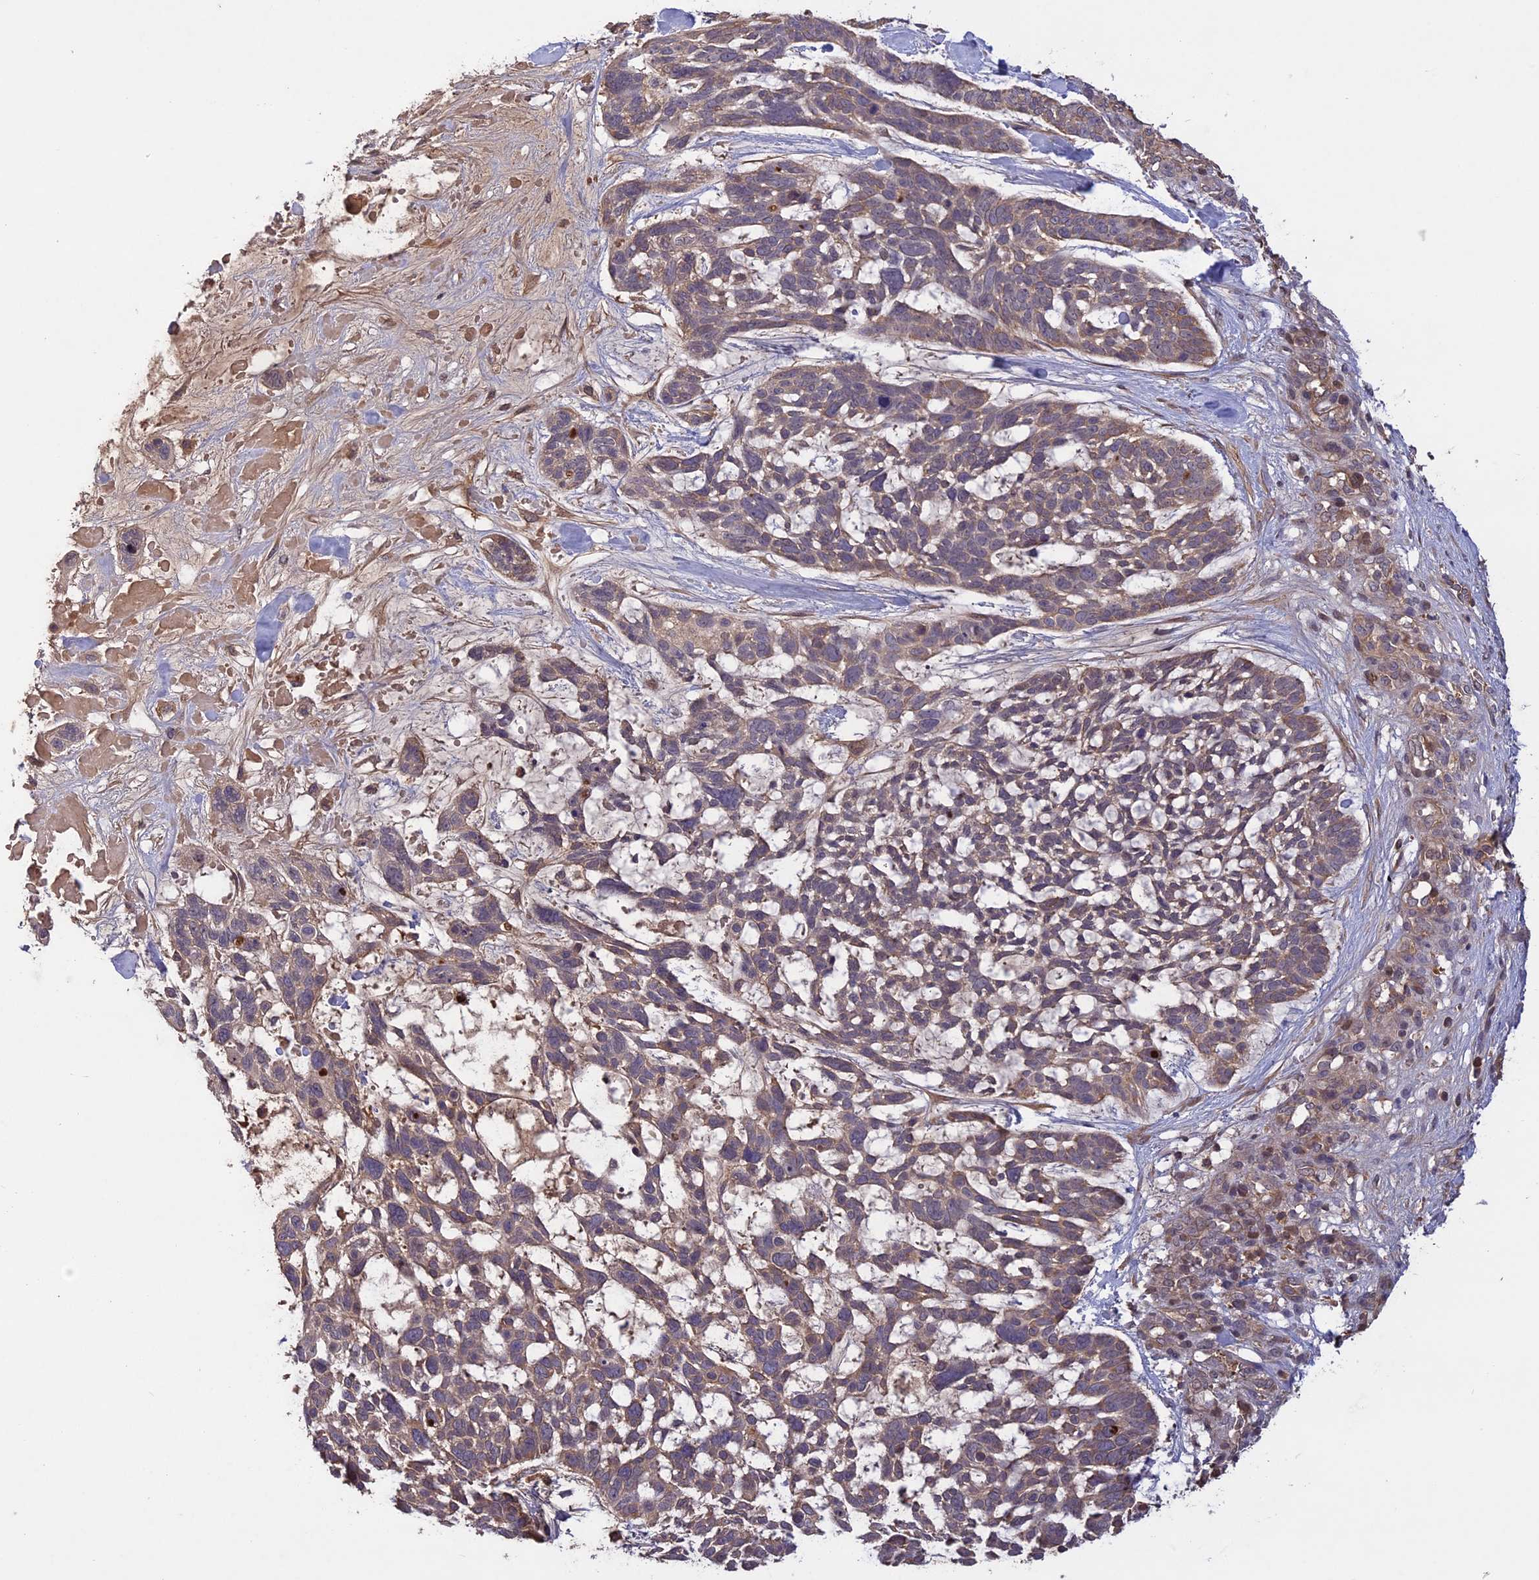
{"staining": {"intensity": "weak", "quantity": ">75%", "location": "cytoplasmic/membranous"}, "tissue": "skin cancer", "cell_type": "Tumor cells", "image_type": "cancer", "snomed": [{"axis": "morphology", "description": "Basal cell carcinoma"}, {"axis": "topography", "description": "Skin"}], "caption": "The image exhibits staining of skin basal cell carcinoma, revealing weak cytoplasmic/membranous protein positivity (brown color) within tumor cells.", "gene": "ADO", "patient": {"sex": "male", "age": 88}}